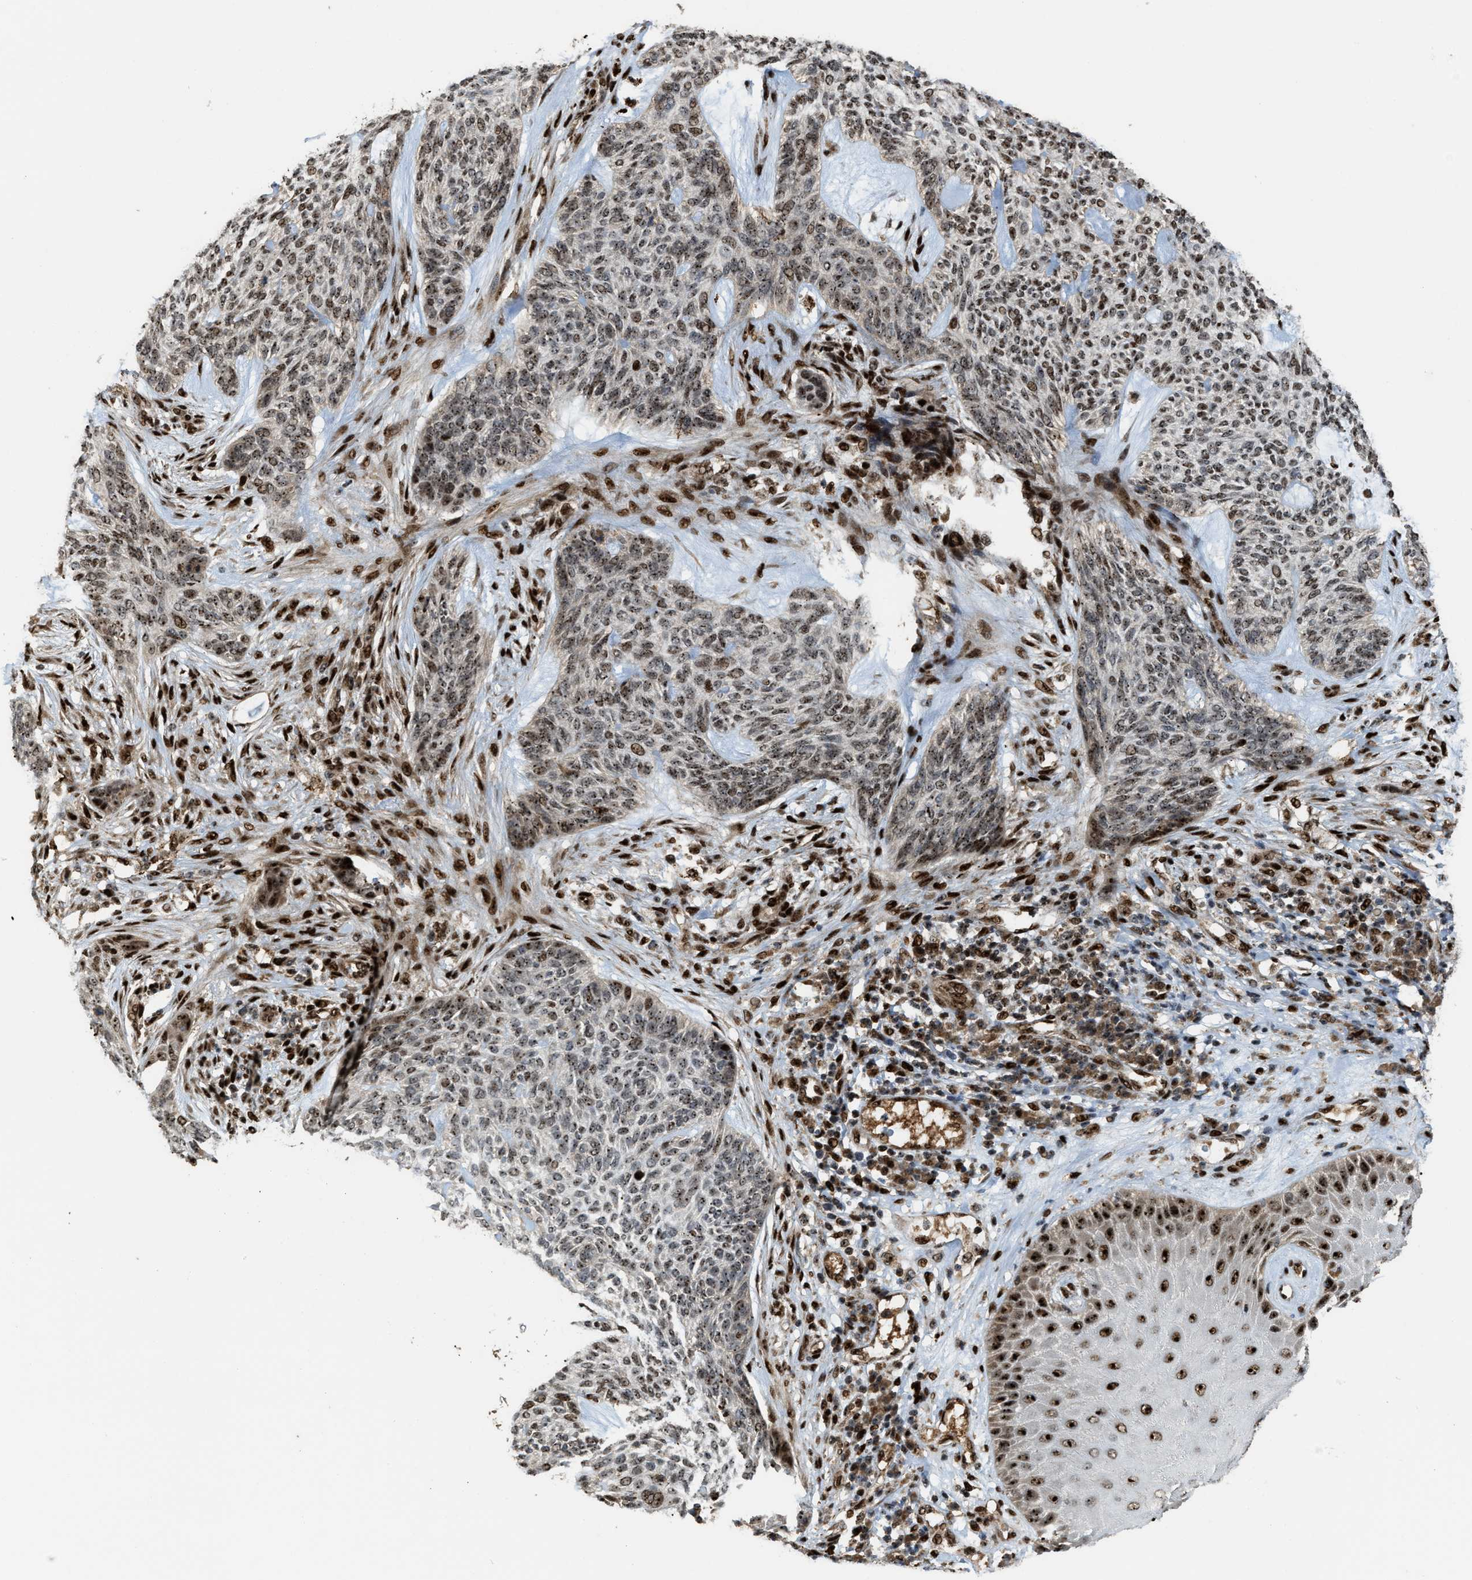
{"staining": {"intensity": "moderate", "quantity": ">75%", "location": "nuclear"}, "tissue": "skin cancer", "cell_type": "Tumor cells", "image_type": "cancer", "snomed": [{"axis": "morphology", "description": "Basal cell carcinoma"}, {"axis": "topography", "description": "Skin"}], "caption": "Skin basal cell carcinoma tissue exhibits moderate nuclear staining in about >75% of tumor cells", "gene": "ZNF687", "patient": {"sex": "male", "age": 55}}